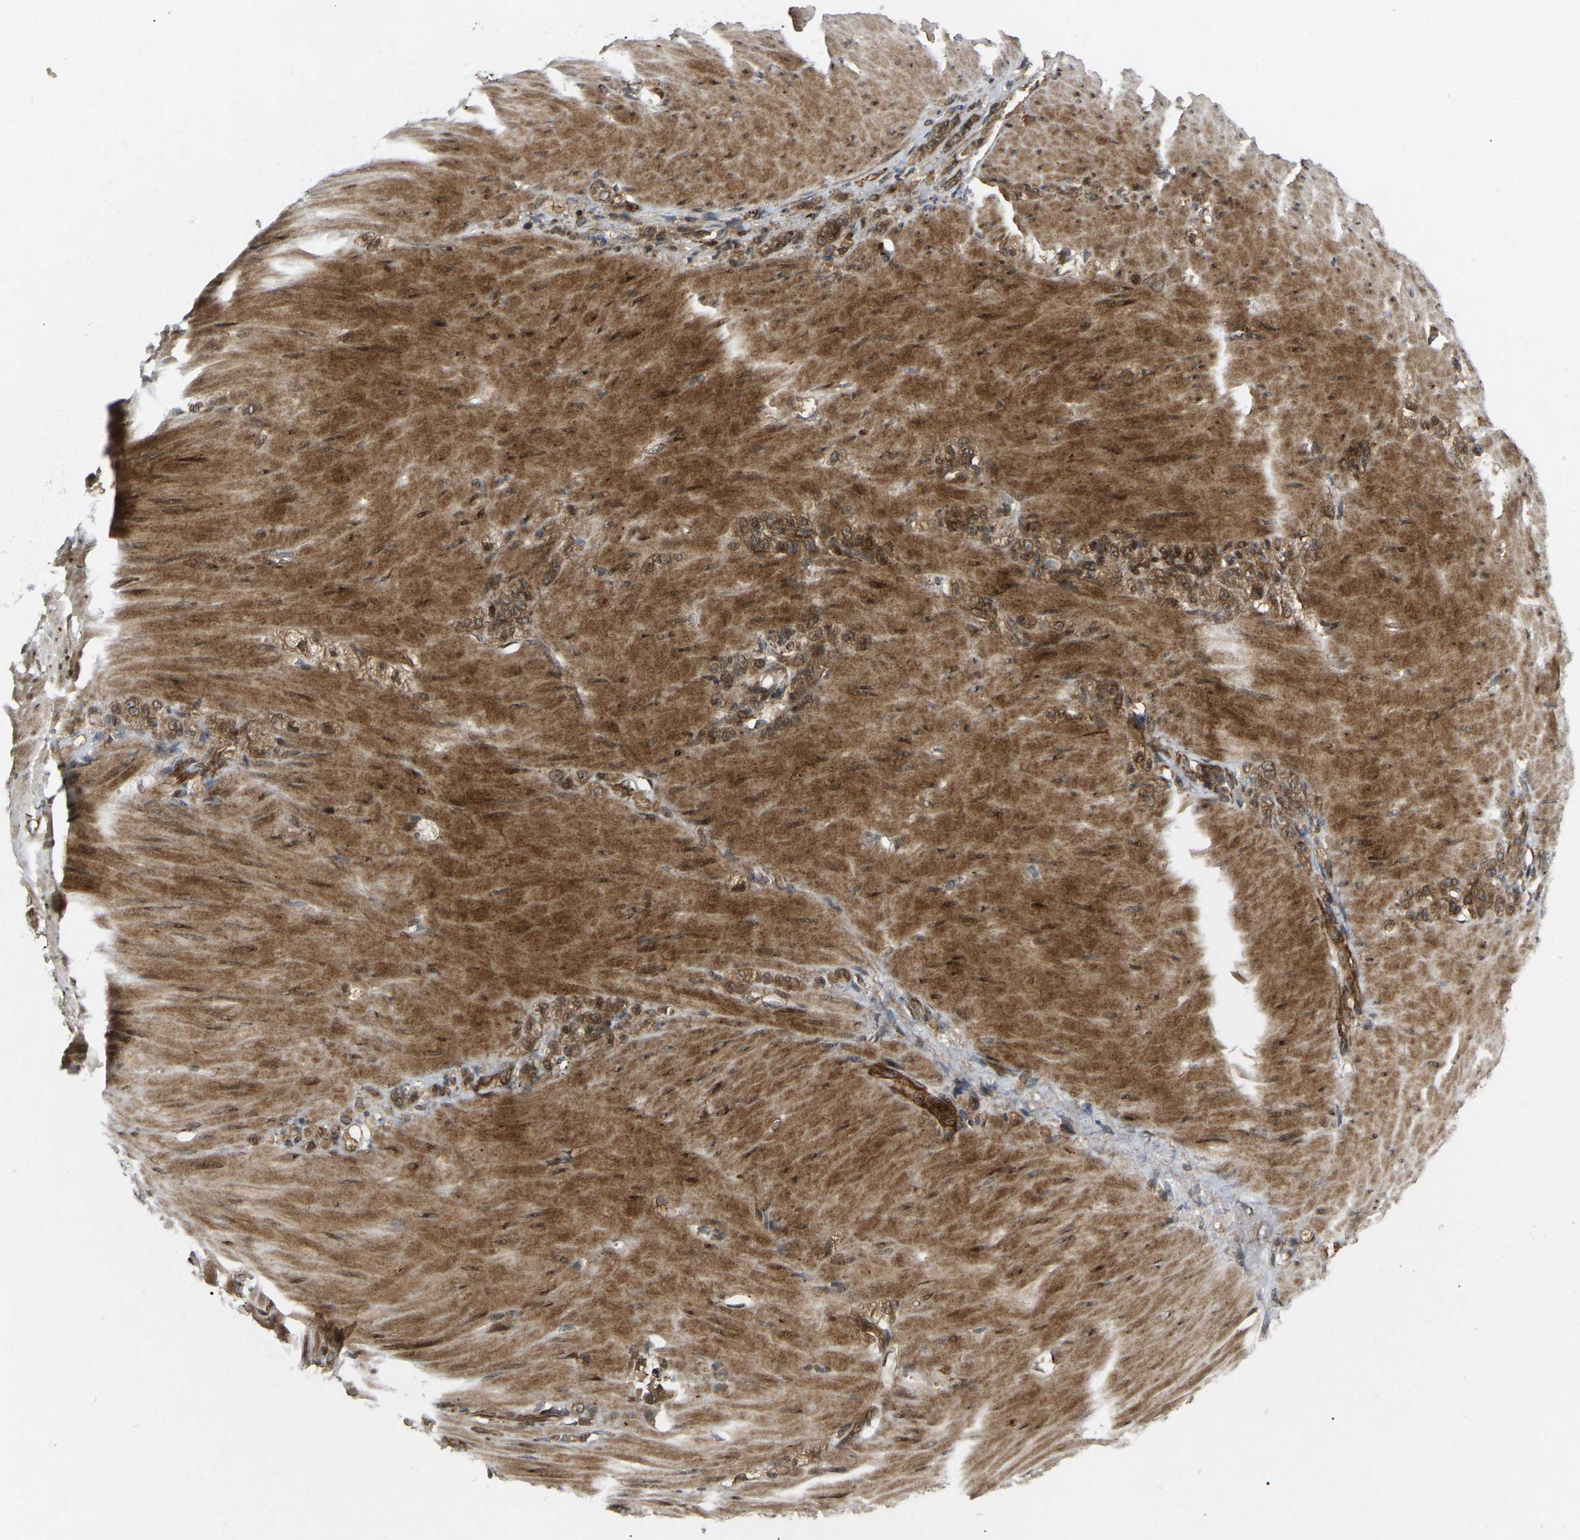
{"staining": {"intensity": "moderate", "quantity": ">75%", "location": "cytoplasmic/membranous,nuclear"}, "tissue": "stomach cancer", "cell_type": "Tumor cells", "image_type": "cancer", "snomed": [{"axis": "morphology", "description": "Normal tissue, NOS"}, {"axis": "morphology", "description": "Adenocarcinoma, NOS"}, {"axis": "topography", "description": "Stomach"}], "caption": "Moderate cytoplasmic/membranous and nuclear protein staining is seen in about >75% of tumor cells in stomach cancer (adenocarcinoma).", "gene": "KIAA1549", "patient": {"sex": "male", "age": 82}}